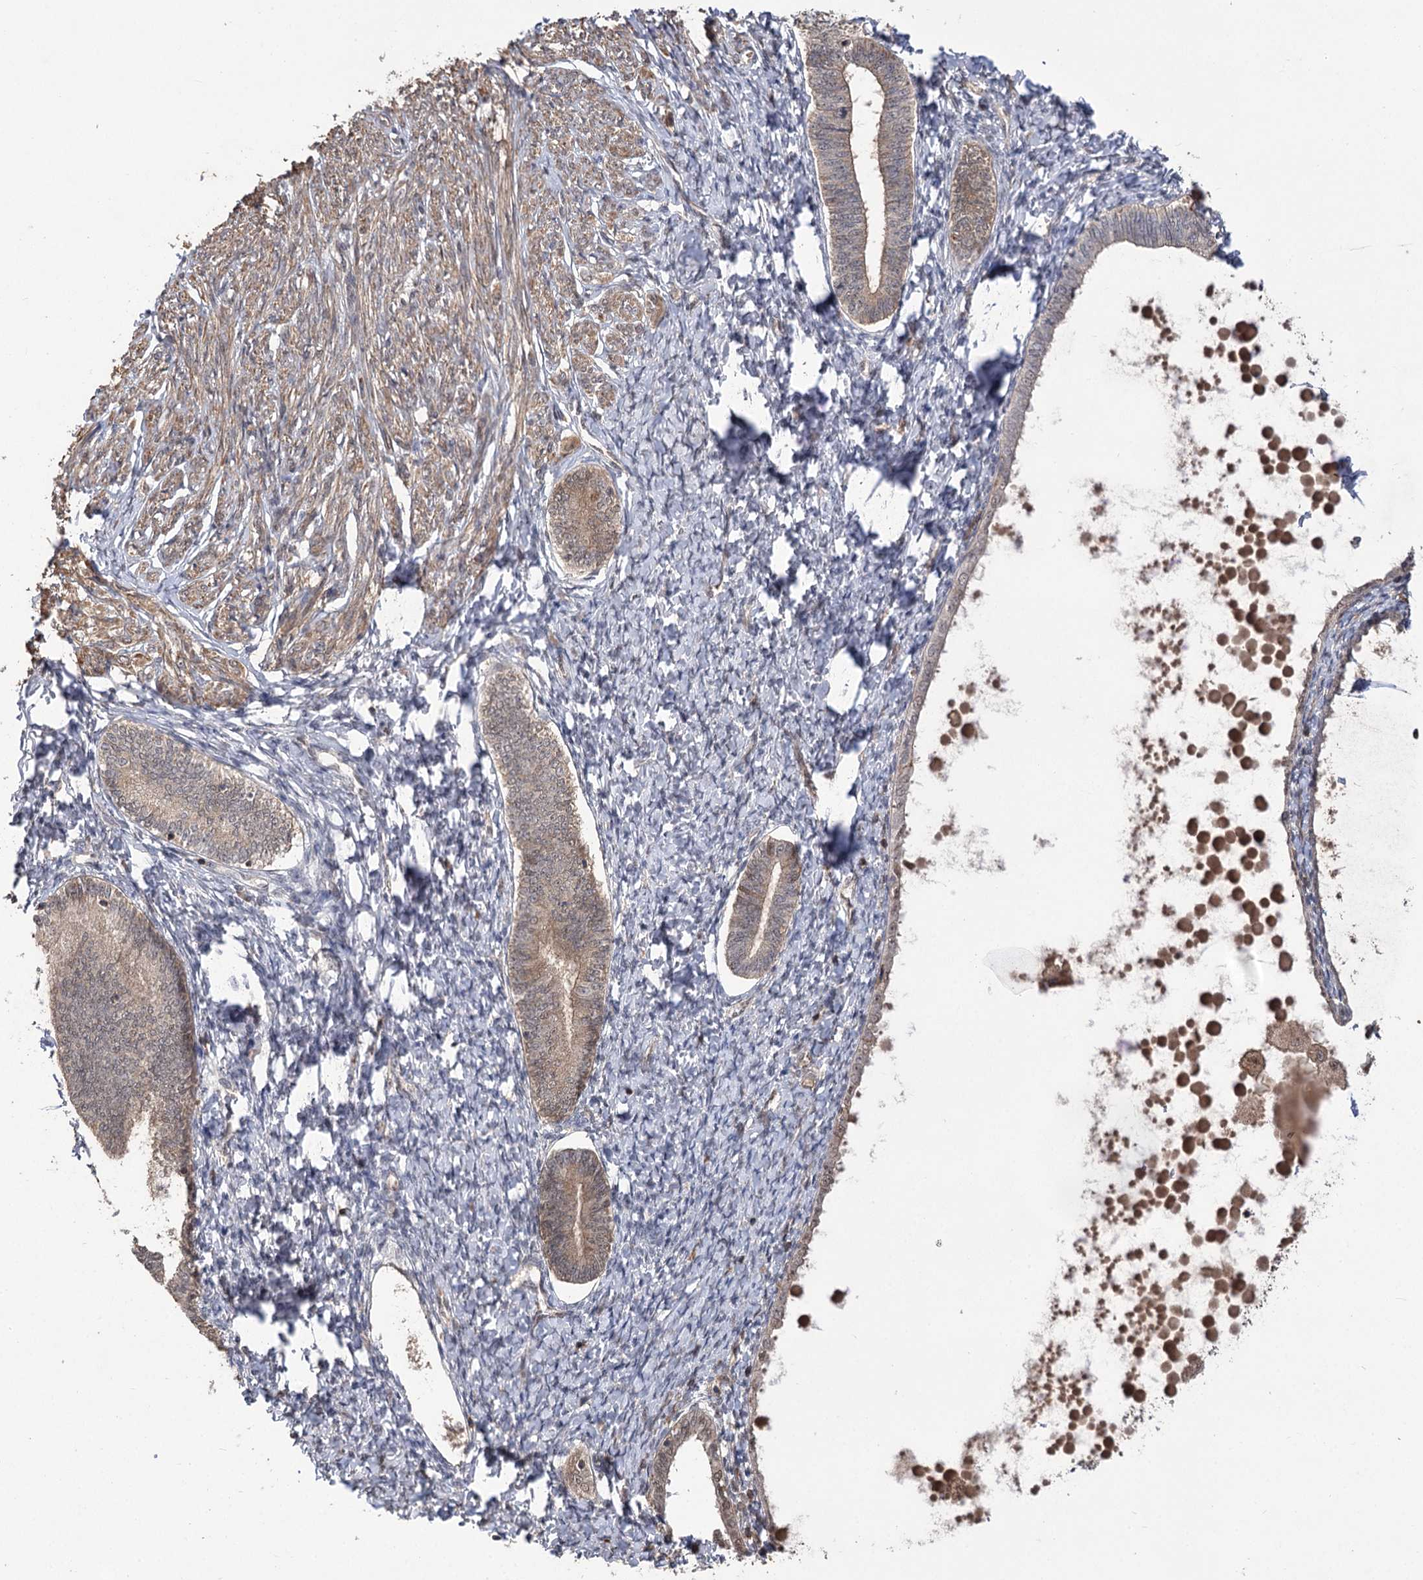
{"staining": {"intensity": "weak", "quantity": "<25%", "location": "cytoplasmic/membranous"}, "tissue": "endometrium", "cell_type": "Cells in endometrial stroma", "image_type": "normal", "snomed": [{"axis": "morphology", "description": "Normal tissue, NOS"}, {"axis": "topography", "description": "Endometrium"}], "caption": "The micrograph shows no staining of cells in endometrial stroma in benign endometrium.", "gene": "TENM2", "patient": {"sex": "female", "age": 72}}